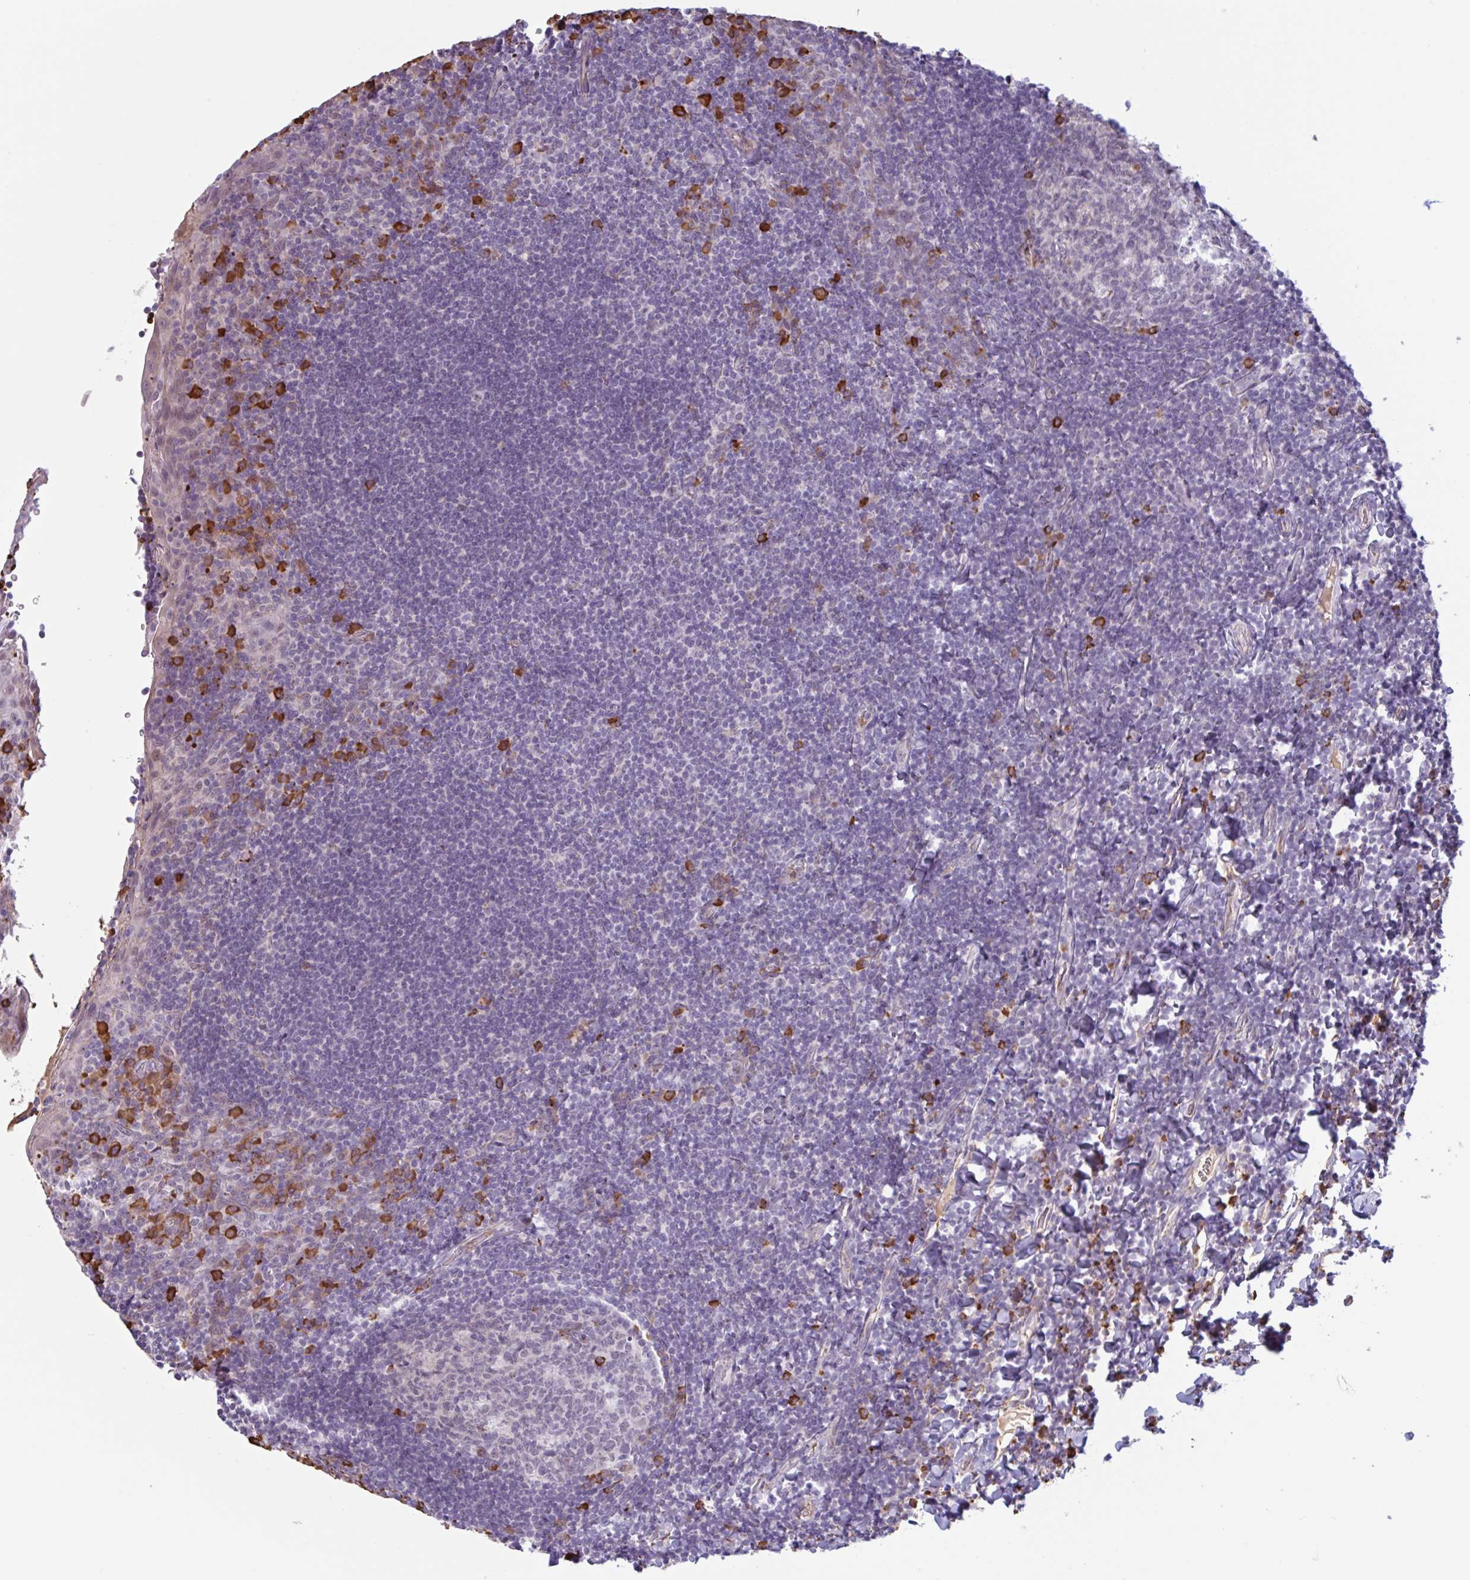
{"staining": {"intensity": "moderate", "quantity": "<25%", "location": "cytoplasmic/membranous"}, "tissue": "tonsil", "cell_type": "Germinal center cells", "image_type": "normal", "snomed": [{"axis": "morphology", "description": "Normal tissue, NOS"}, {"axis": "topography", "description": "Tonsil"}], "caption": "Immunohistochemical staining of unremarkable tonsil shows low levels of moderate cytoplasmic/membranous expression in approximately <25% of germinal center cells. Immunohistochemistry stains the protein of interest in brown and the nuclei are stained blue.", "gene": "TAF1D", "patient": {"sex": "male", "age": 17}}